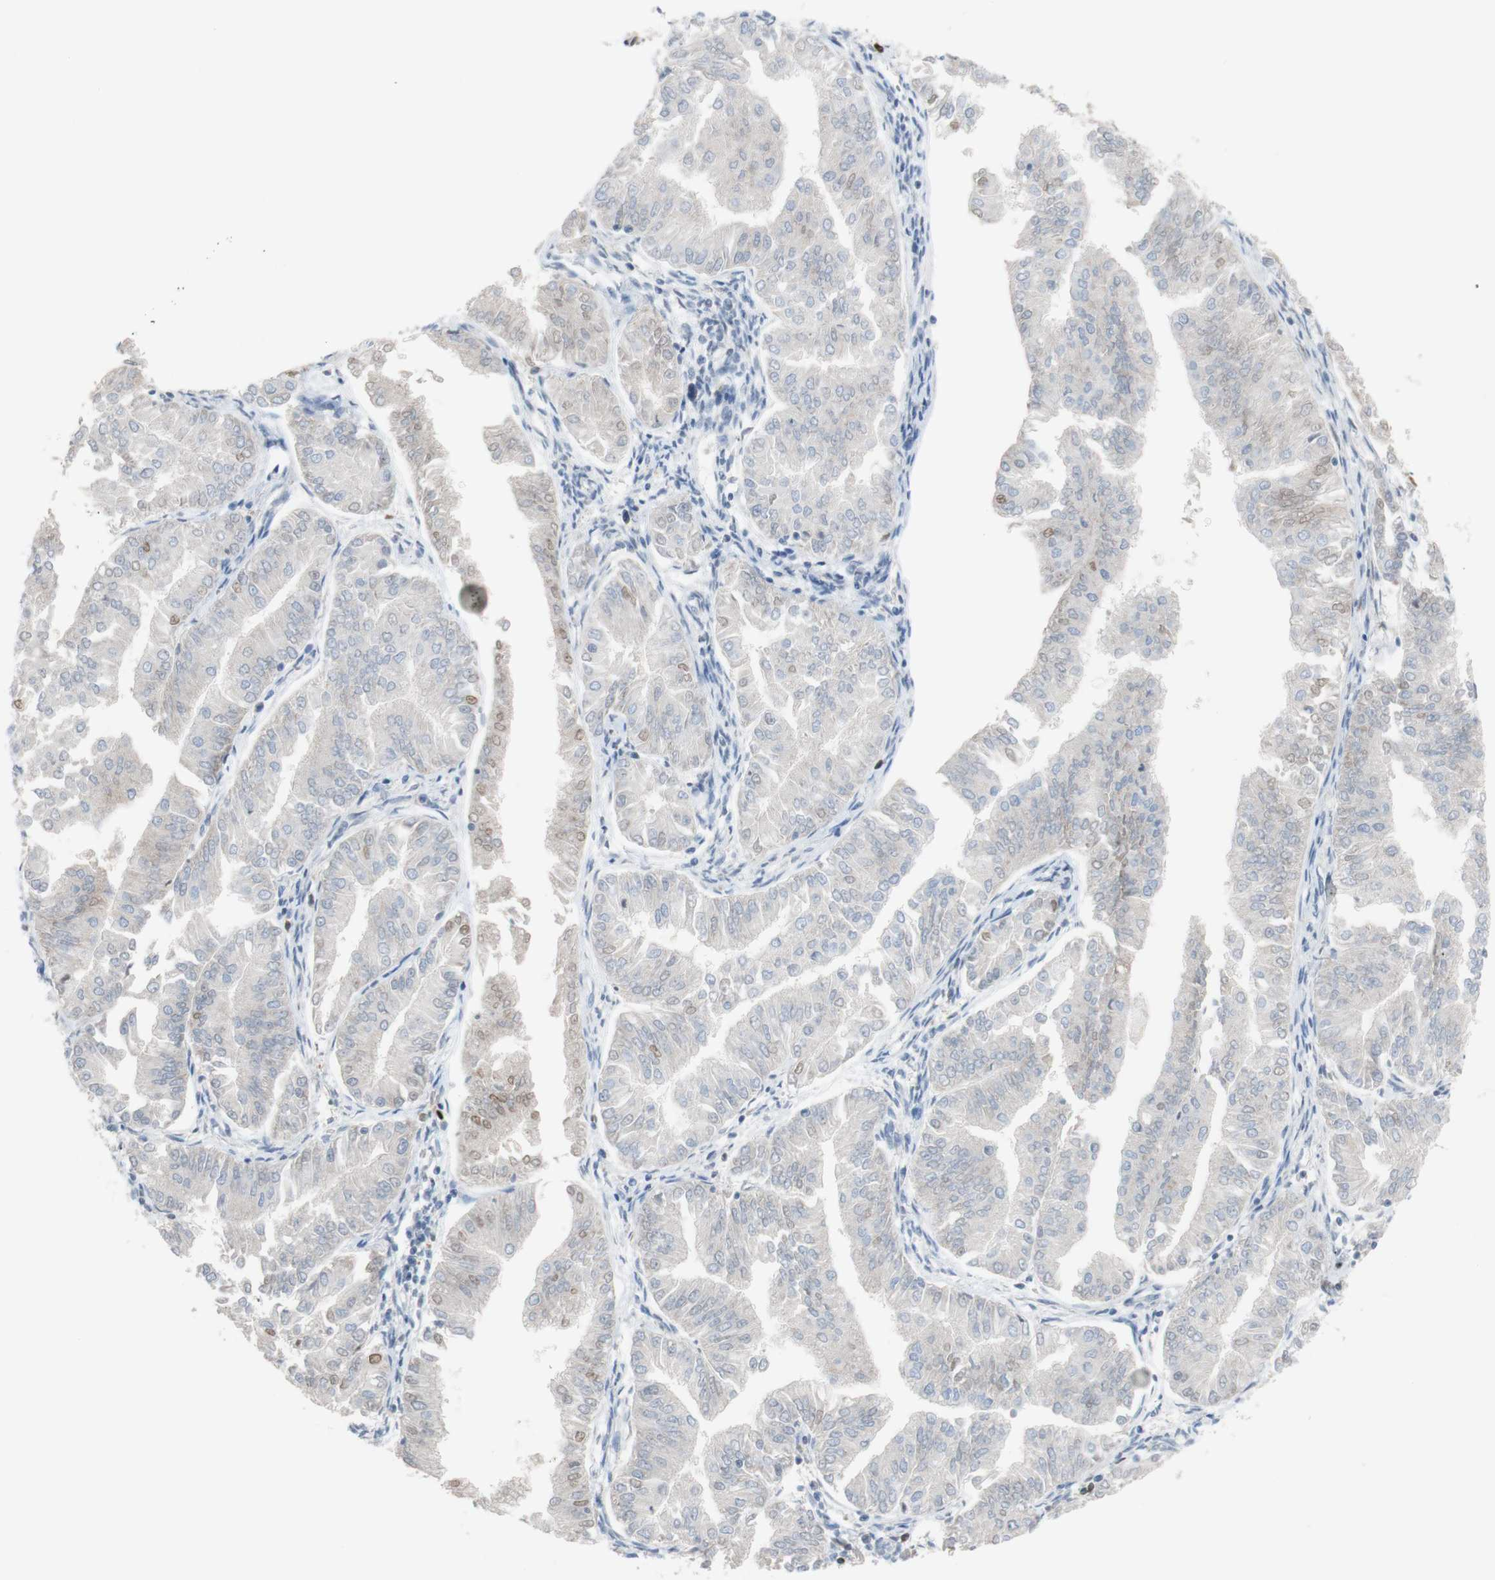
{"staining": {"intensity": "weak", "quantity": ">75%", "location": "cytoplasmic/membranous,nuclear"}, "tissue": "endometrial cancer", "cell_type": "Tumor cells", "image_type": "cancer", "snomed": [{"axis": "morphology", "description": "Adenocarcinoma, NOS"}, {"axis": "topography", "description": "Endometrium"}], "caption": "Immunohistochemical staining of endometrial cancer reveals low levels of weak cytoplasmic/membranous and nuclear protein expression in about >75% of tumor cells.", "gene": "PACSIN1", "patient": {"sex": "female", "age": 53}}